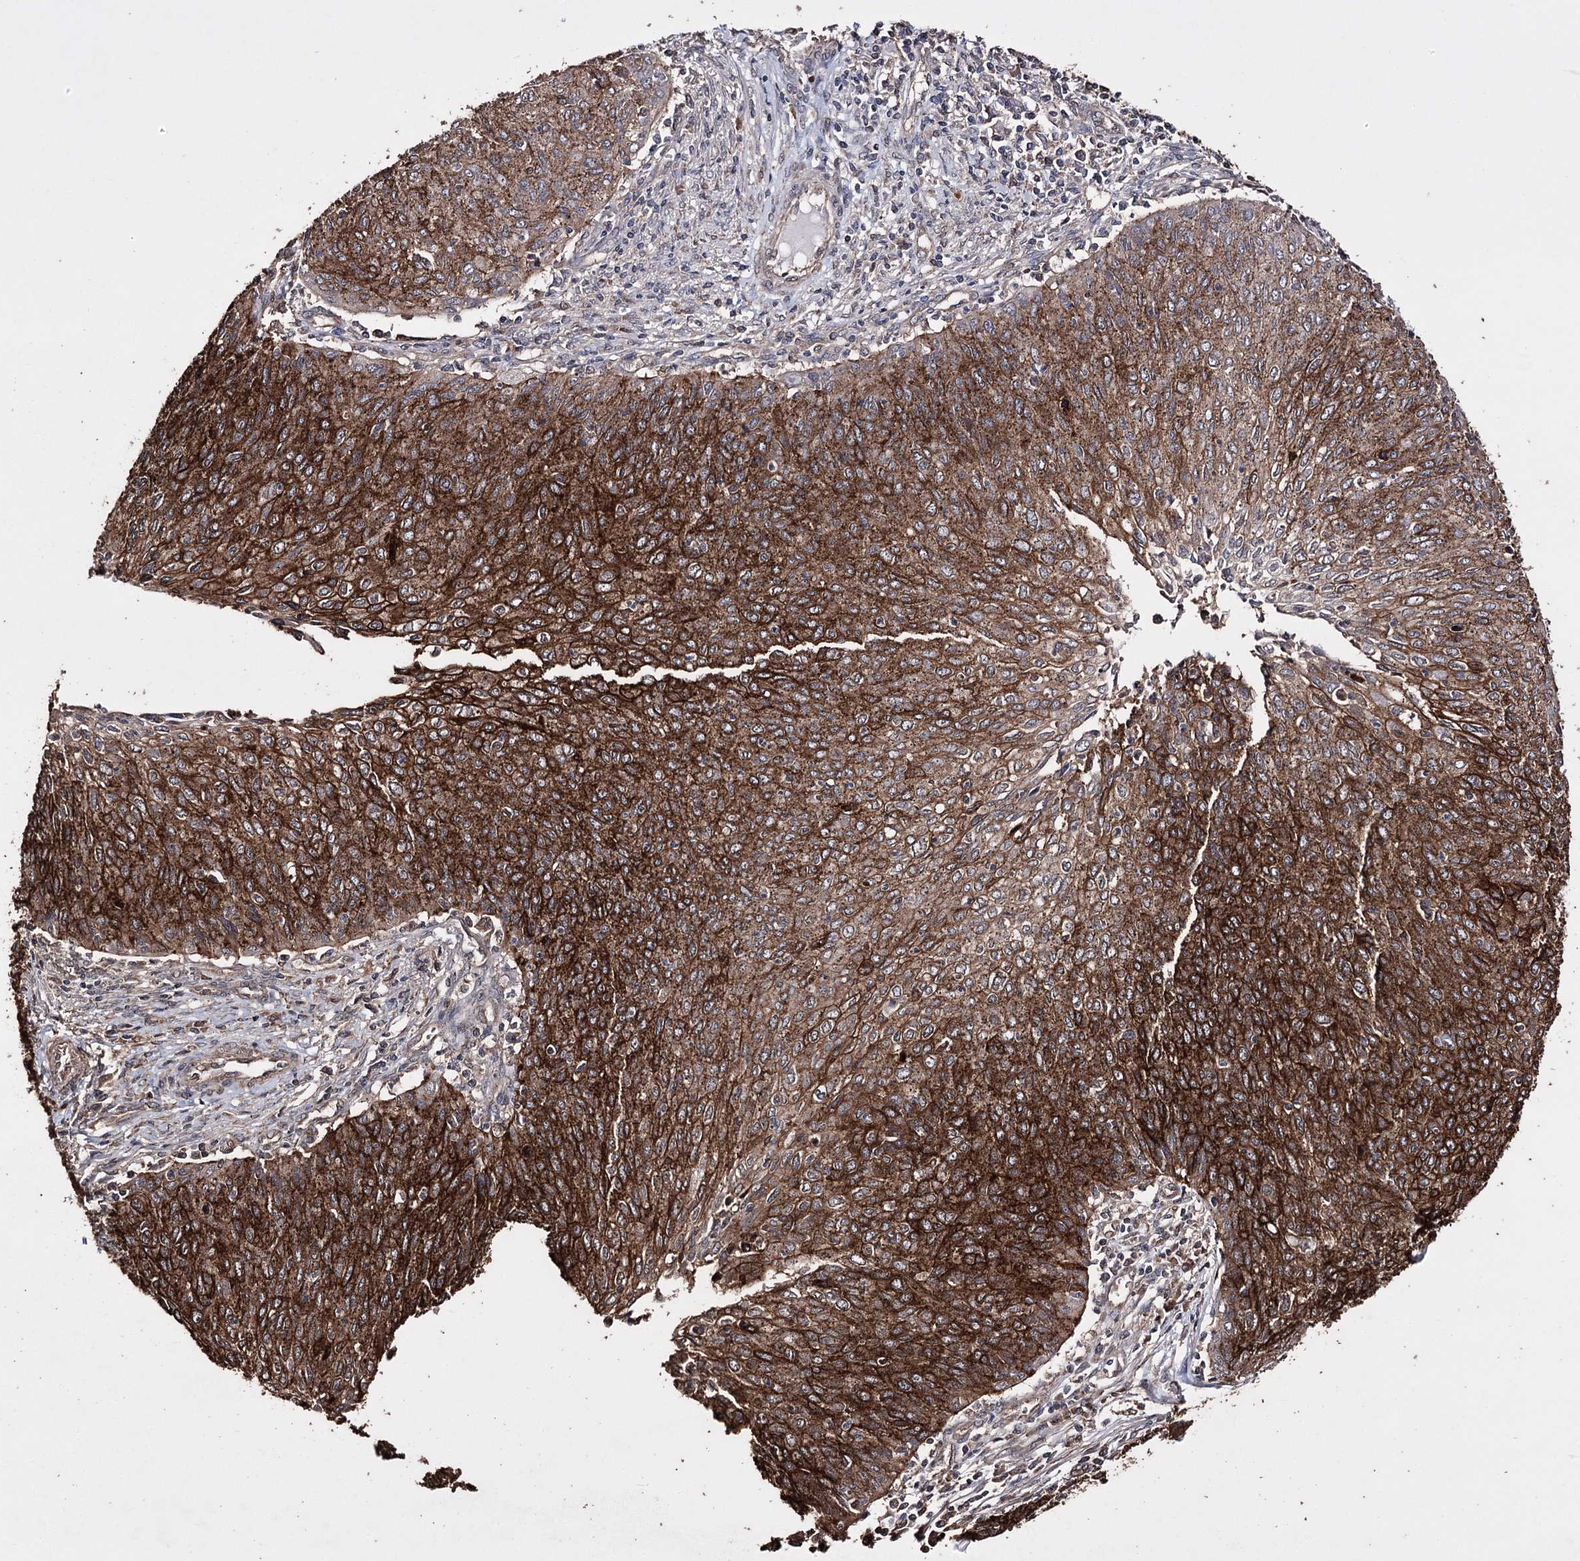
{"staining": {"intensity": "strong", "quantity": ">75%", "location": "cytoplasmic/membranous"}, "tissue": "cervical cancer", "cell_type": "Tumor cells", "image_type": "cancer", "snomed": [{"axis": "morphology", "description": "Squamous cell carcinoma, NOS"}, {"axis": "topography", "description": "Cervix"}], "caption": "A high amount of strong cytoplasmic/membranous positivity is identified in about >75% of tumor cells in cervical cancer (squamous cell carcinoma) tissue.", "gene": "ZNF662", "patient": {"sex": "female", "age": 38}}